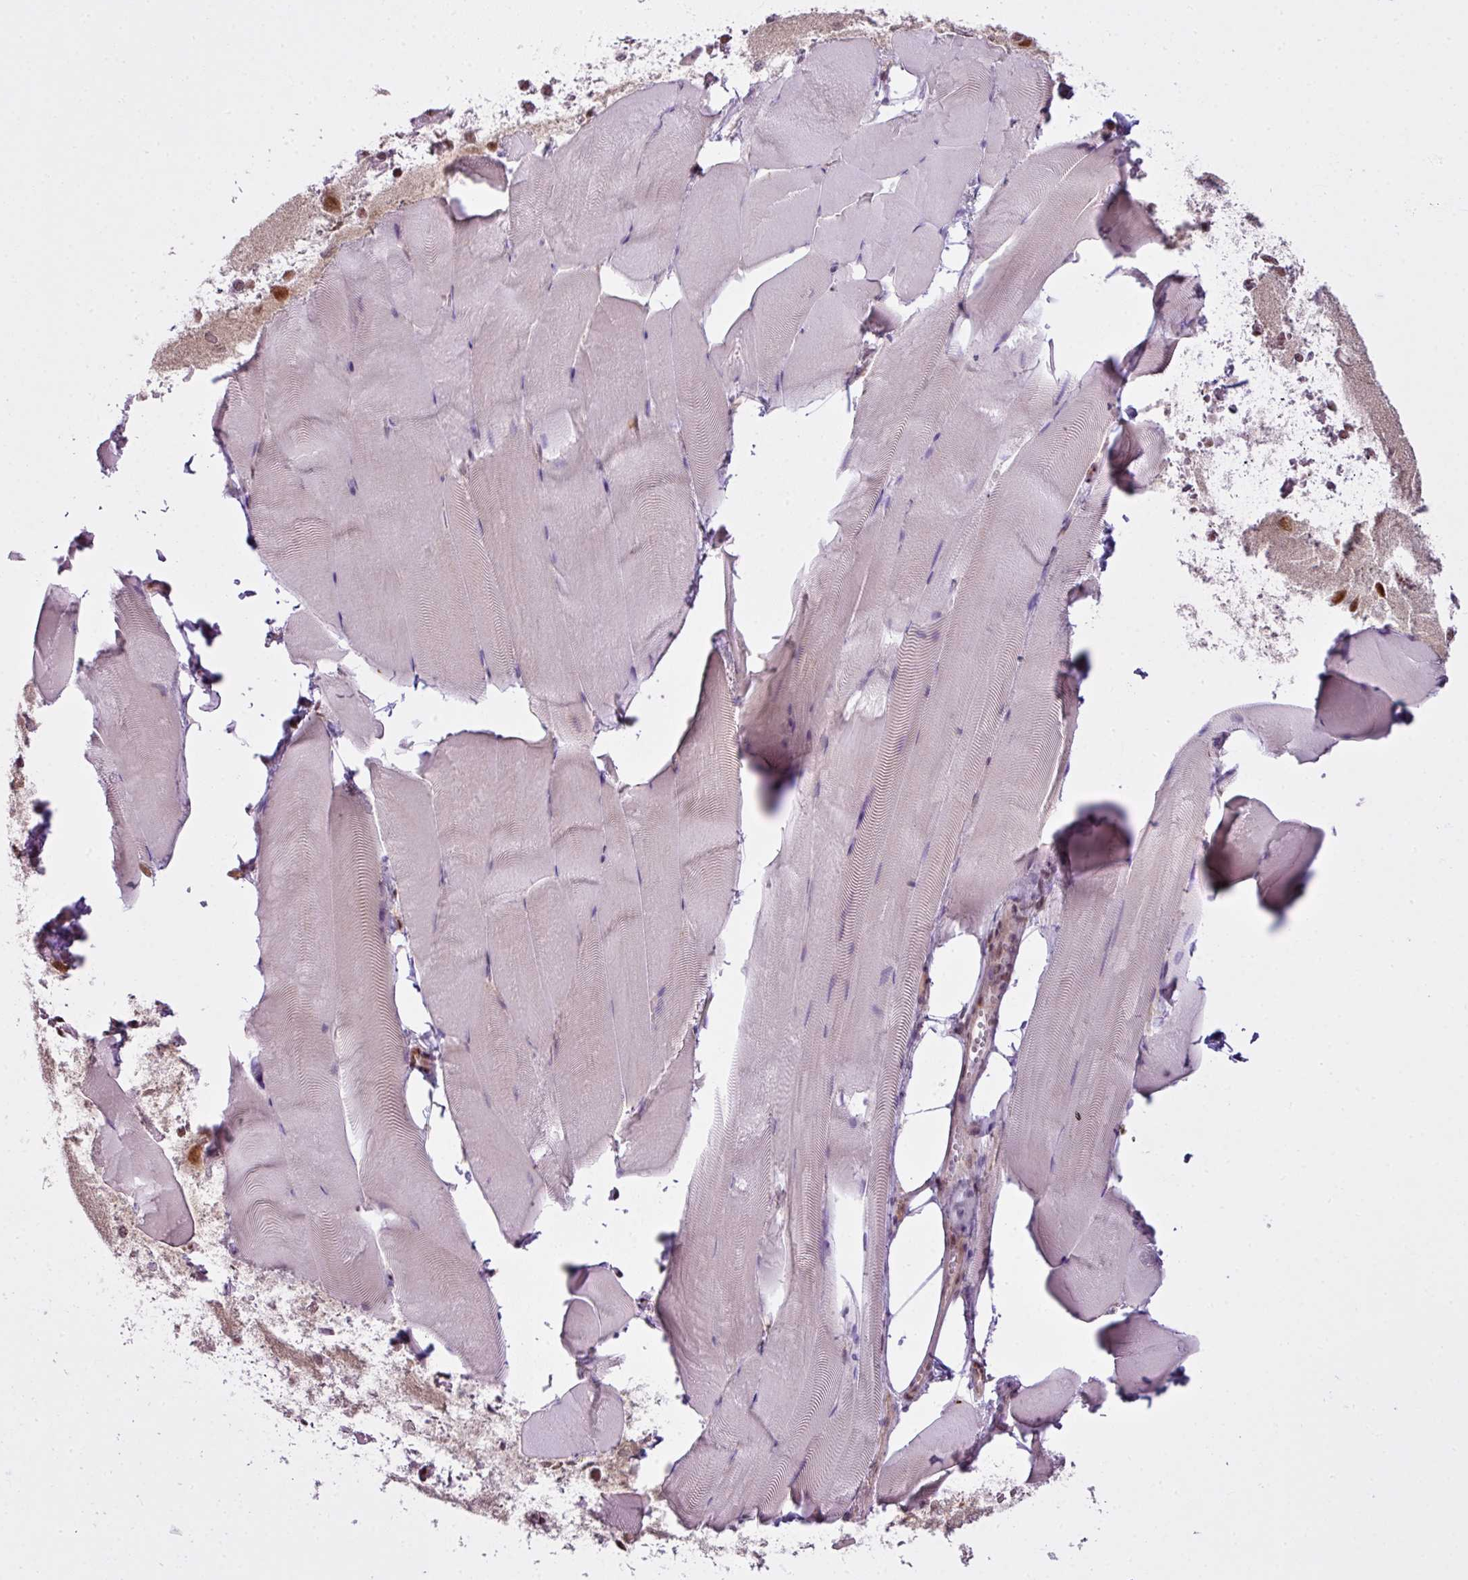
{"staining": {"intensity": "moderate", "quantity": "25%-75%", "location": "nuclear"}, "tissue": "skeletal muscle", "cell_type": "Myocytes", "image_type": "normal", "snomed": [{"axis": "morphology", "description": "Normal tissue, NOS"}, {"axis": "topography", "description": "Skeletal muscle"}], "caption": "Immunohistochemistry (DAB) staining of unremarkable skeletal muscle shows moderate nuclear protein positivity in approximately 25%-75% of myocytes.", "gene": "ARL6IP4", "patient": {"sex": "female", "age": 64}}